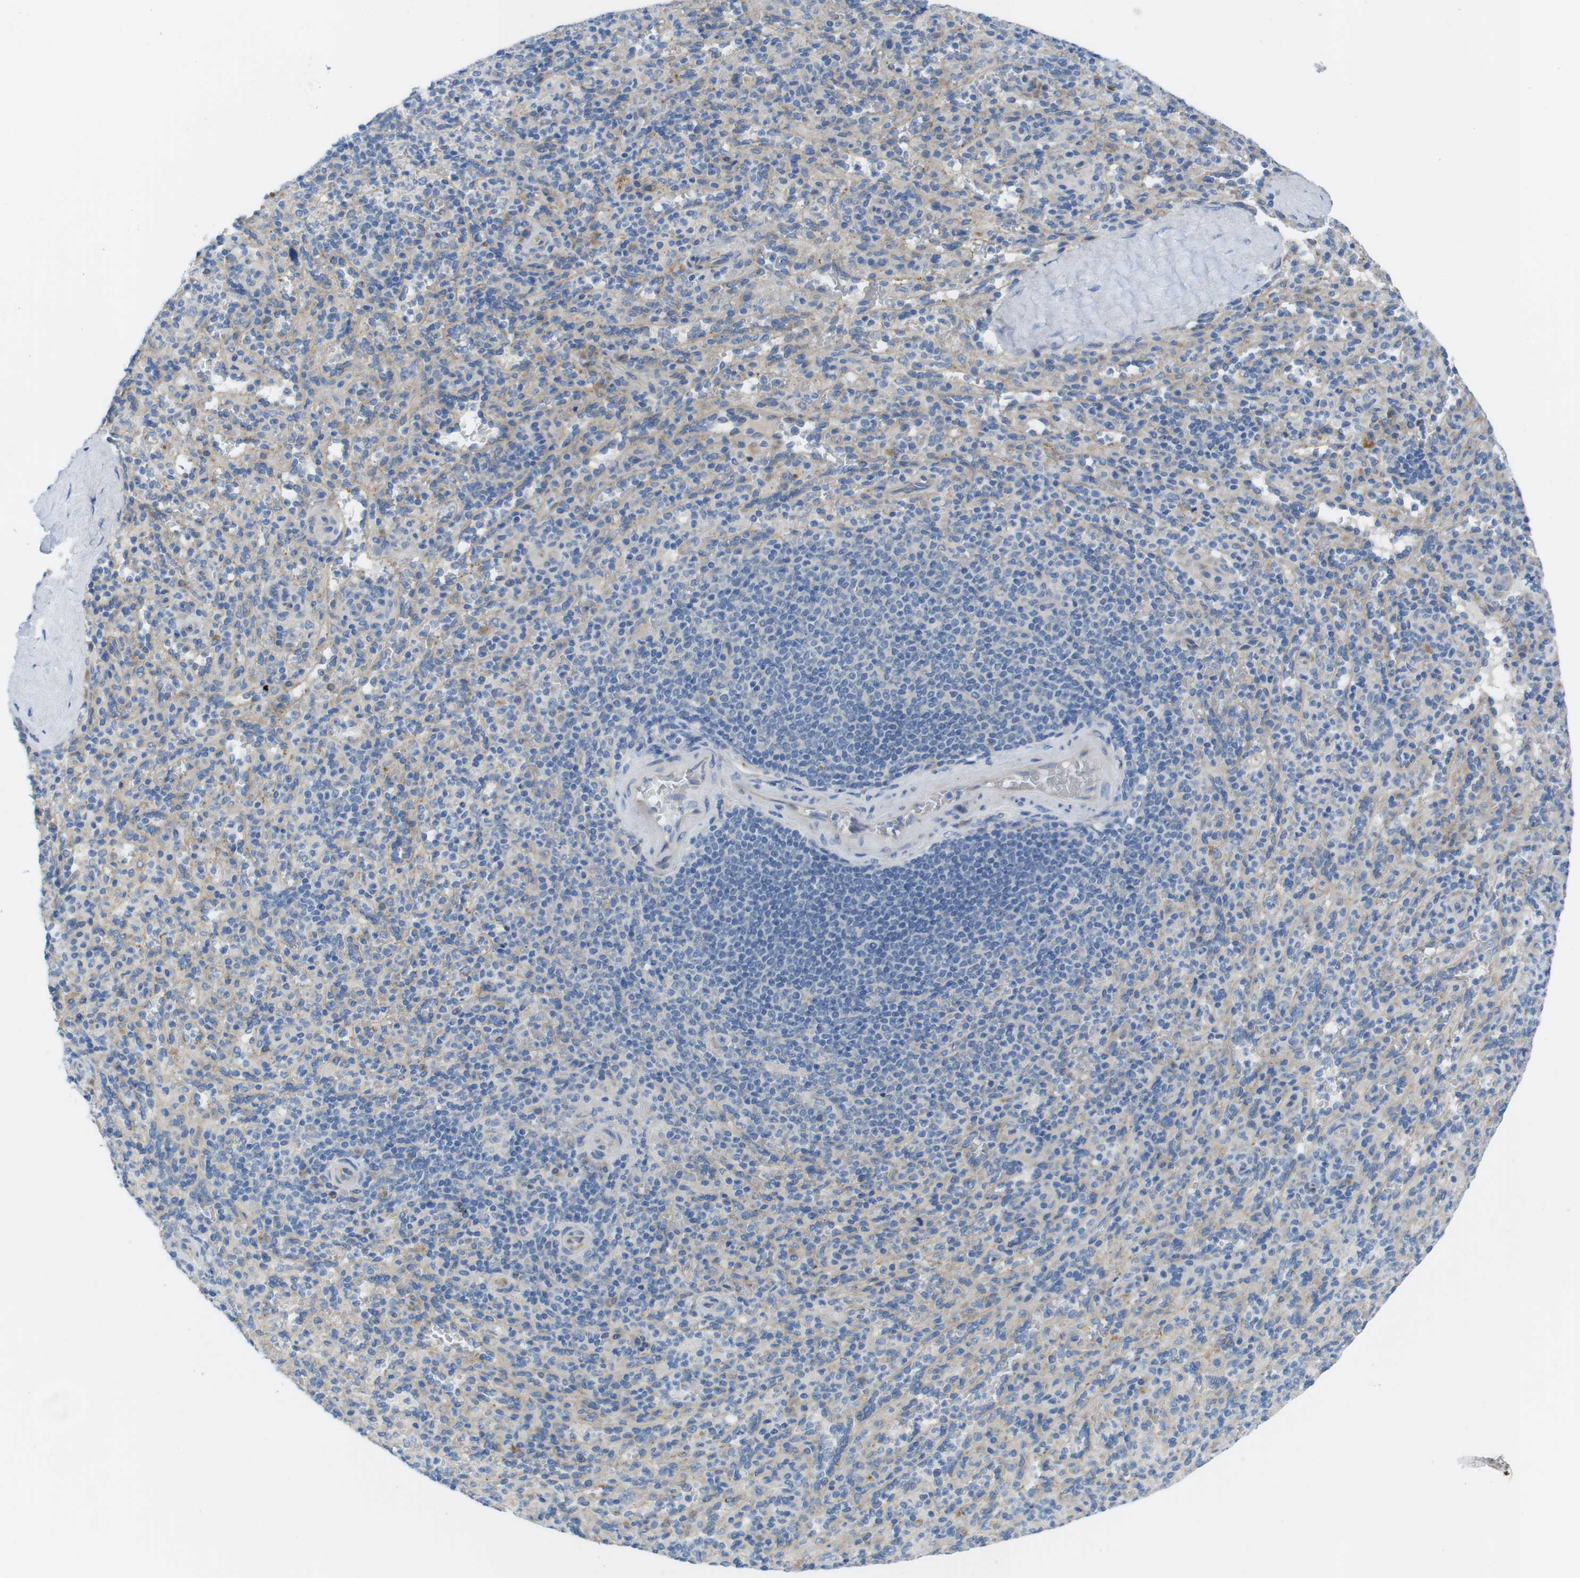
{"staining": {"intensity": "weak", "quantity": "25%-75%", "location": "cytoplasmic/membranous"}, "tissue": "spleen", "cell_type": "Cells in red pulp", "image_type": "normal", "snomed": [{"axis": "morphology", "description": "Normal tissue, NOS"}, {"axis": "topography", "description": "Spleen"}], "caption": "This is a histology image of immunohistochemistry staining of normal spleen, which shows weak expression in the cytoplasmic/membranous of cells in red pulp.", "gene": "TMEM234", "patient": {"sex": "male", "age": 36}}